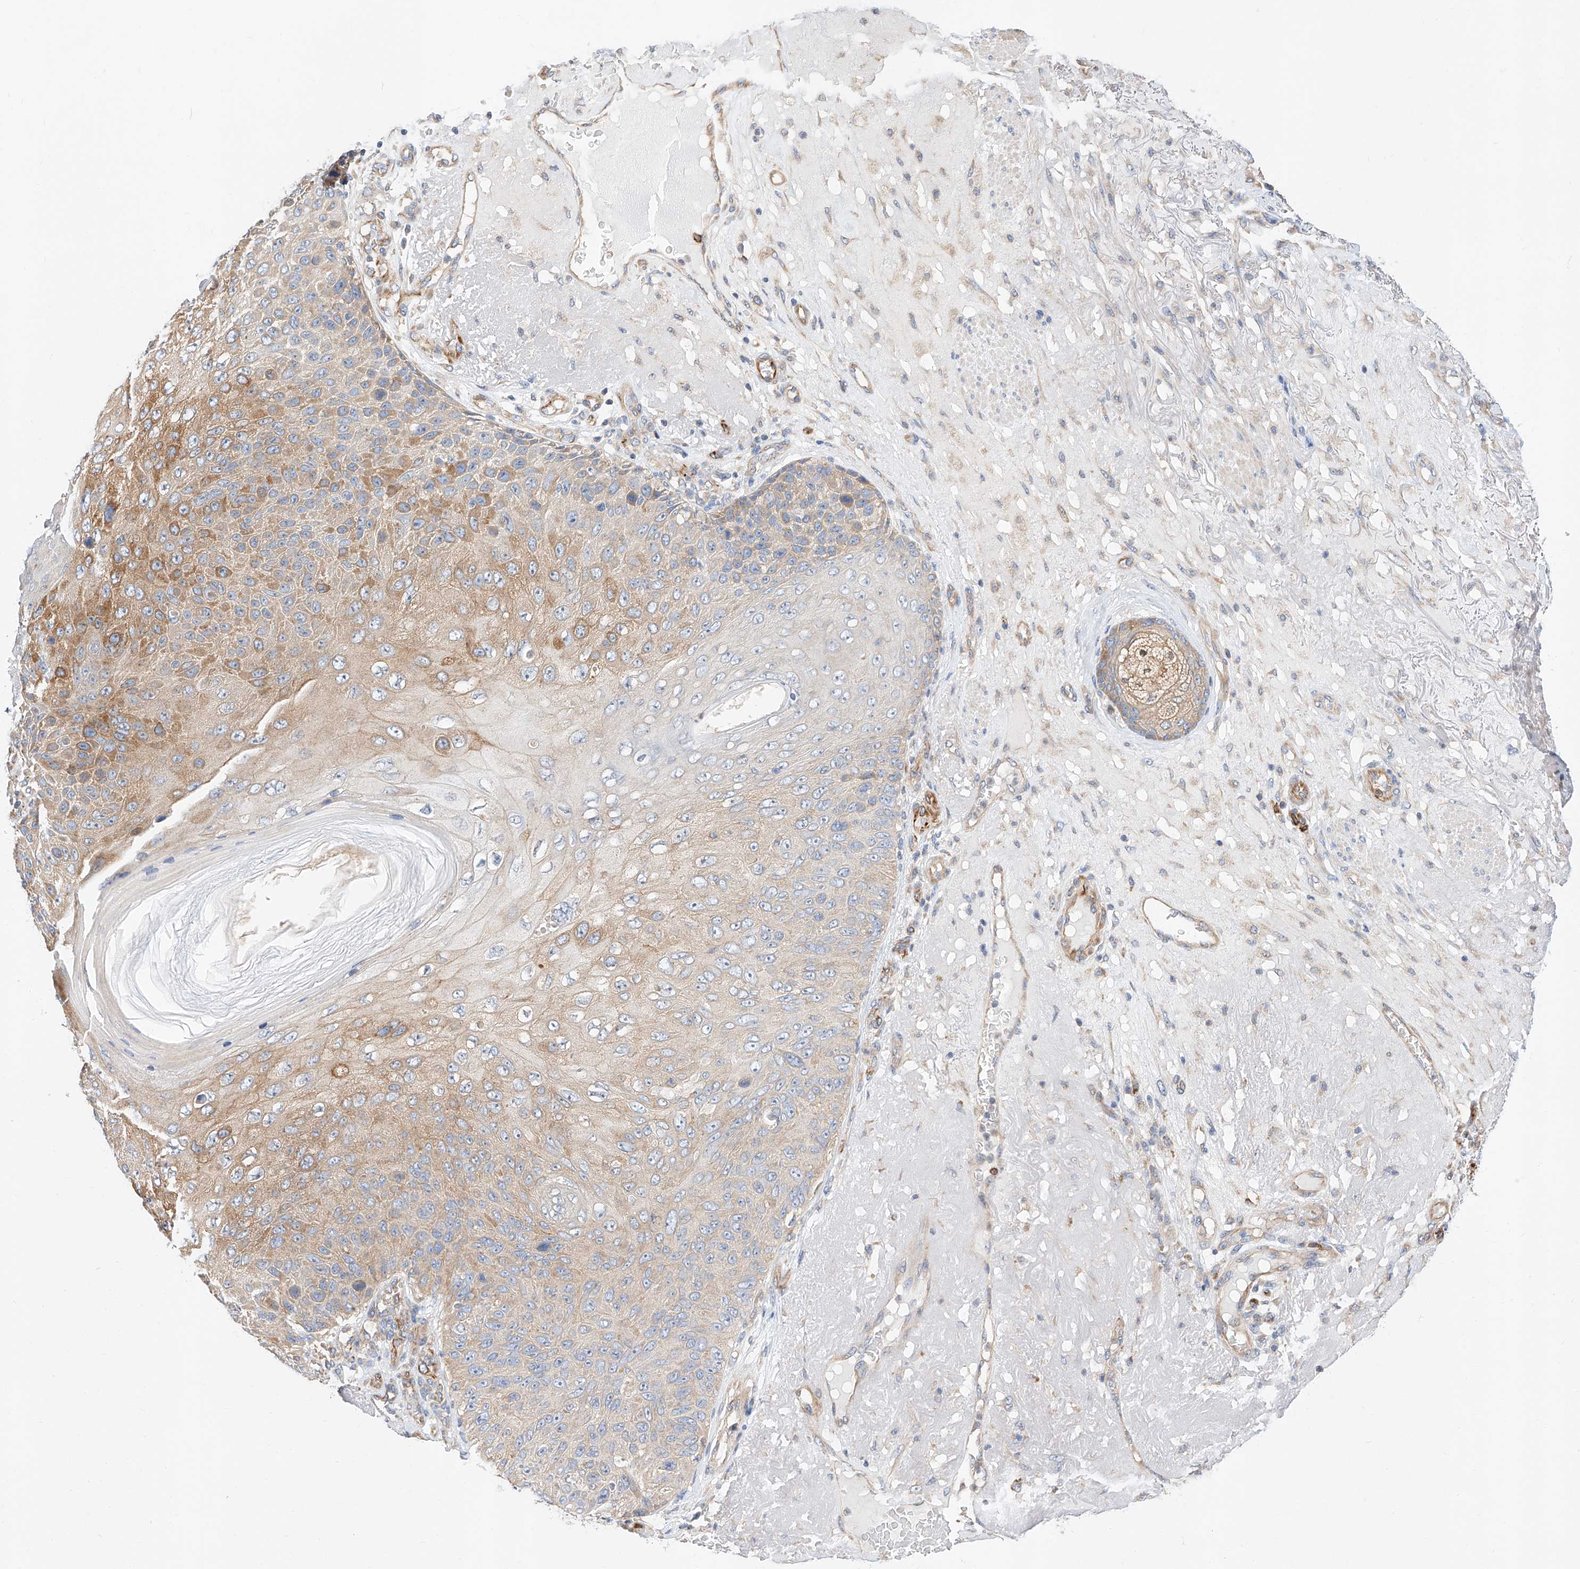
{"staining": {"intensity": "moderate", "quantity": "25%-75%", "location": "cytoplasmic/membranous"}, "tissue": "skin cancer", "cell_type": "Tumor cells", "image_type": "cancer", "snomed": [{"axis": "morphology", "description": "Squamous cell carcinoma, NOS"}, {"axis": "topography", "description": "Skin"}], "caption": "The histopathology image displays a brown stain indicating the presence of a protein in the cytoplasmic/membranous of tumor cells in skin cancer (squamous cell carcinoma).", "gene": "GLMN", "patient": {"sex": "female", "age": 88}}